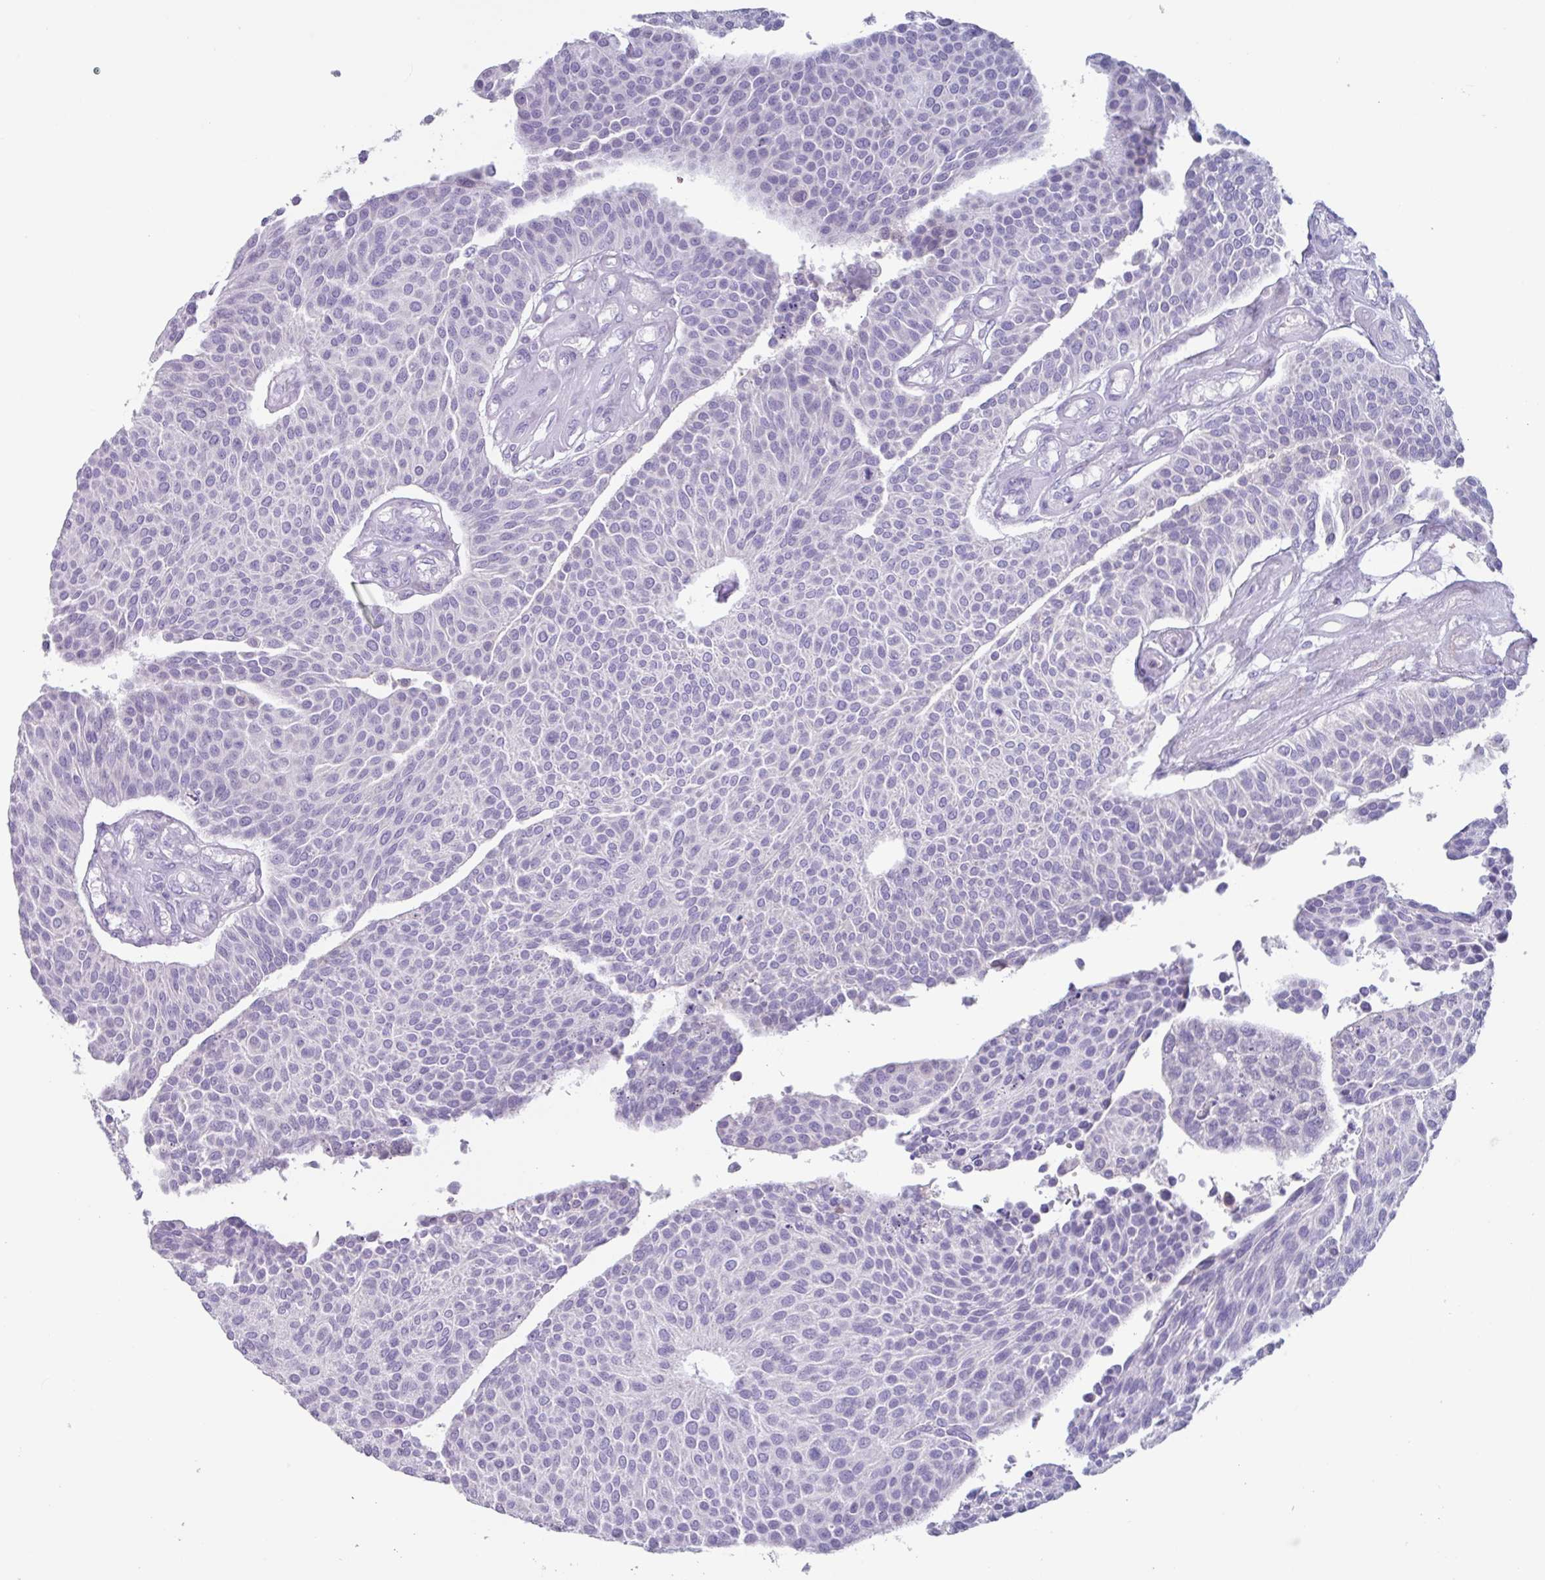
{"staining": {"intensity": "negative", "quantity": "none", "location": "none"}, "tissue": "urothelial cancer", "cell_type": "Tumor cells", "image_type": "cancer", "snomed": [{"axis": "morphology", "description": "Urothelial carcinoma, NOS"}, {"axis": "topography", "description": "Urinary bladder"}], "caption": "Immunohistochemistry (IHC) histopathology image of human urothelial cancer stained for a protein (brown), which shows no positivity in tumor cells.", "gene": "OR2T10", "patient": {"sex": "male", "age": 55}}